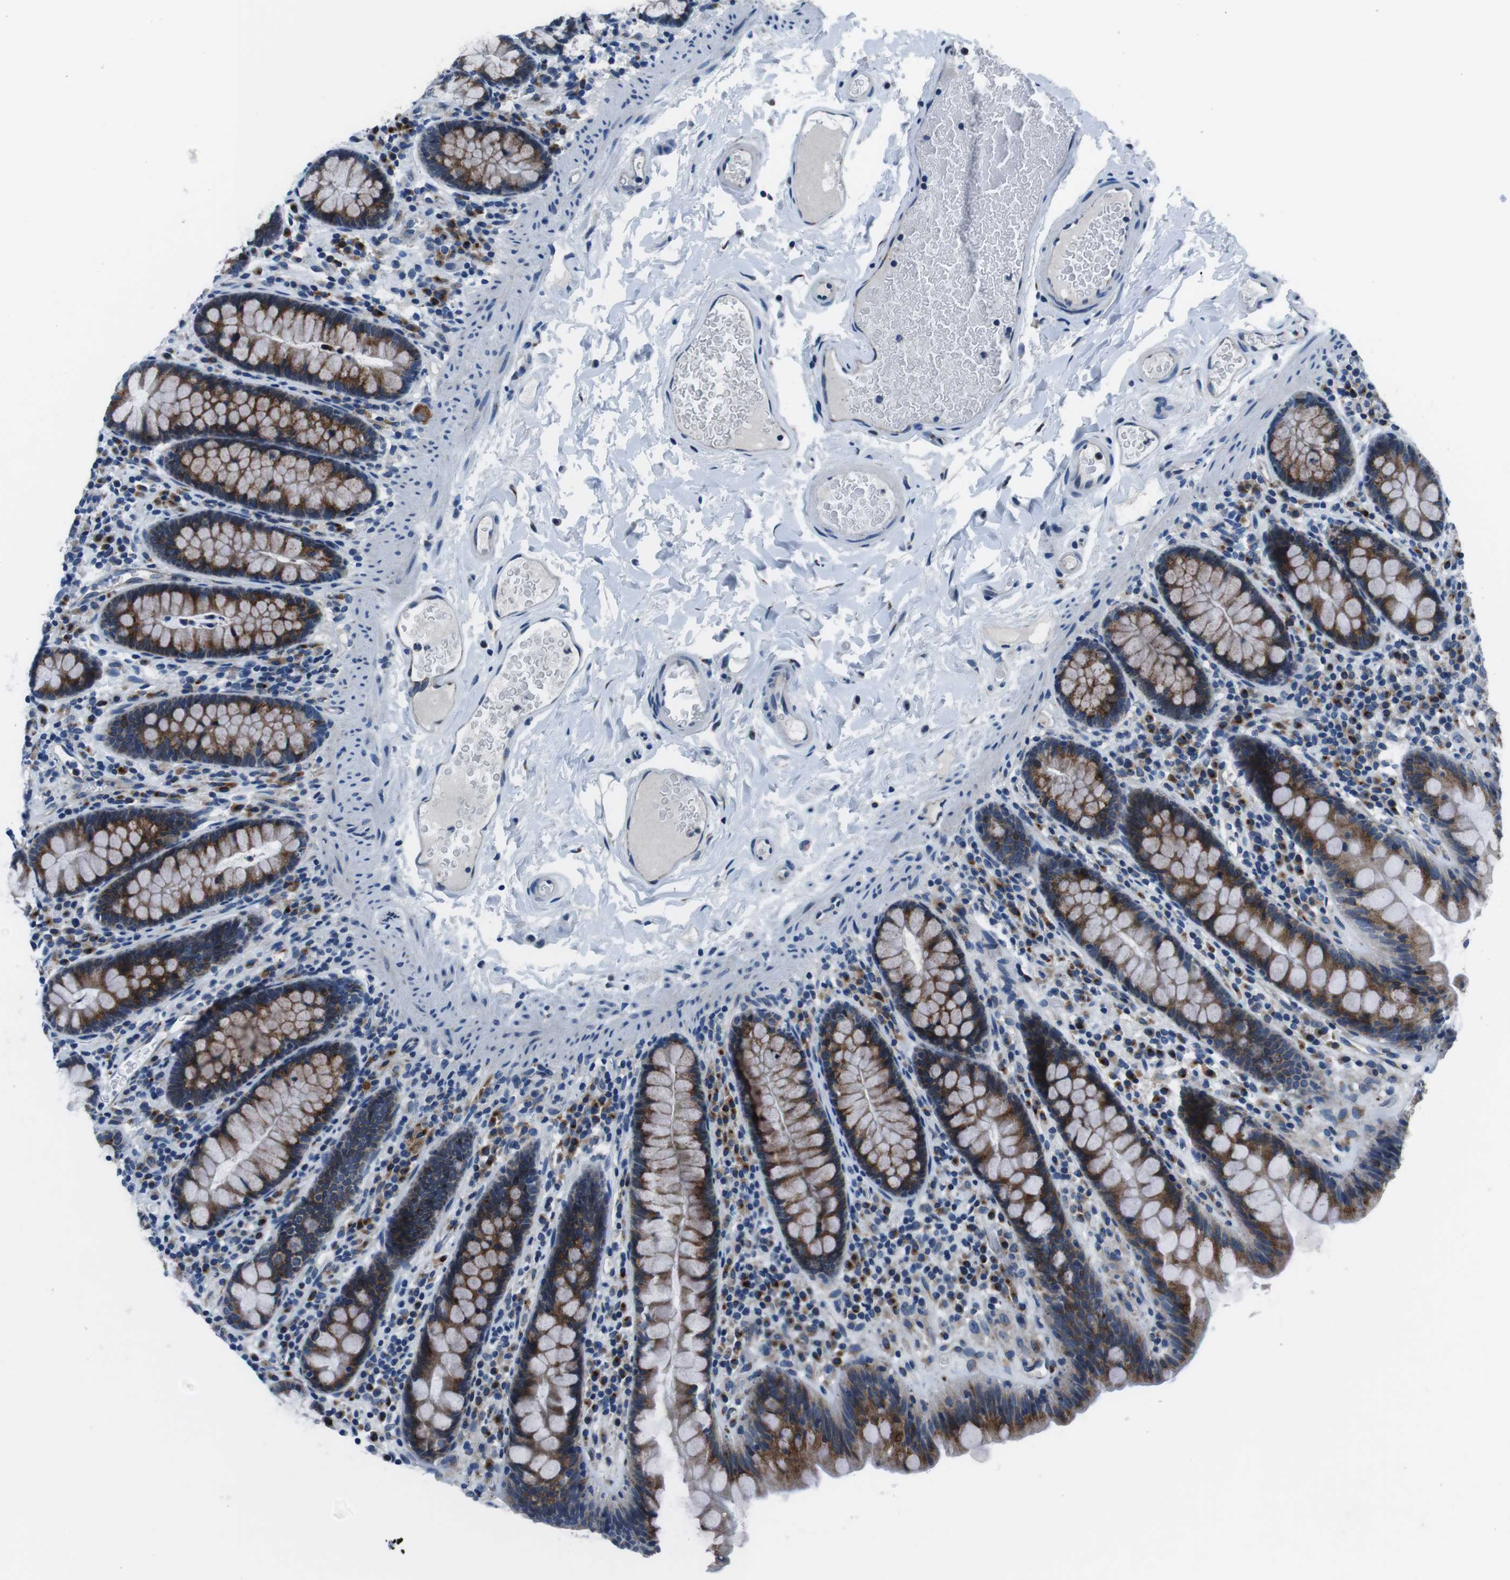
{"staining": {"intensity": "weak", "quantity": ">75%", "location": "cytoplasmic/membranous"}, "tissue": "colon", "cell_type": "Endothelial cells", "image_type": "normal", "snomed": [{"axis": "morphology", "description": "Normal tissue, NOS"}, {"axis": "topography", "description": "Colon"}], "caption": "A brown stain labels weak cytoplasmic/membranous expression of a protein in endothelial cells of normal colon.", "gene": "NUCB2", "patient": {"sex": "female", "age": 80}}